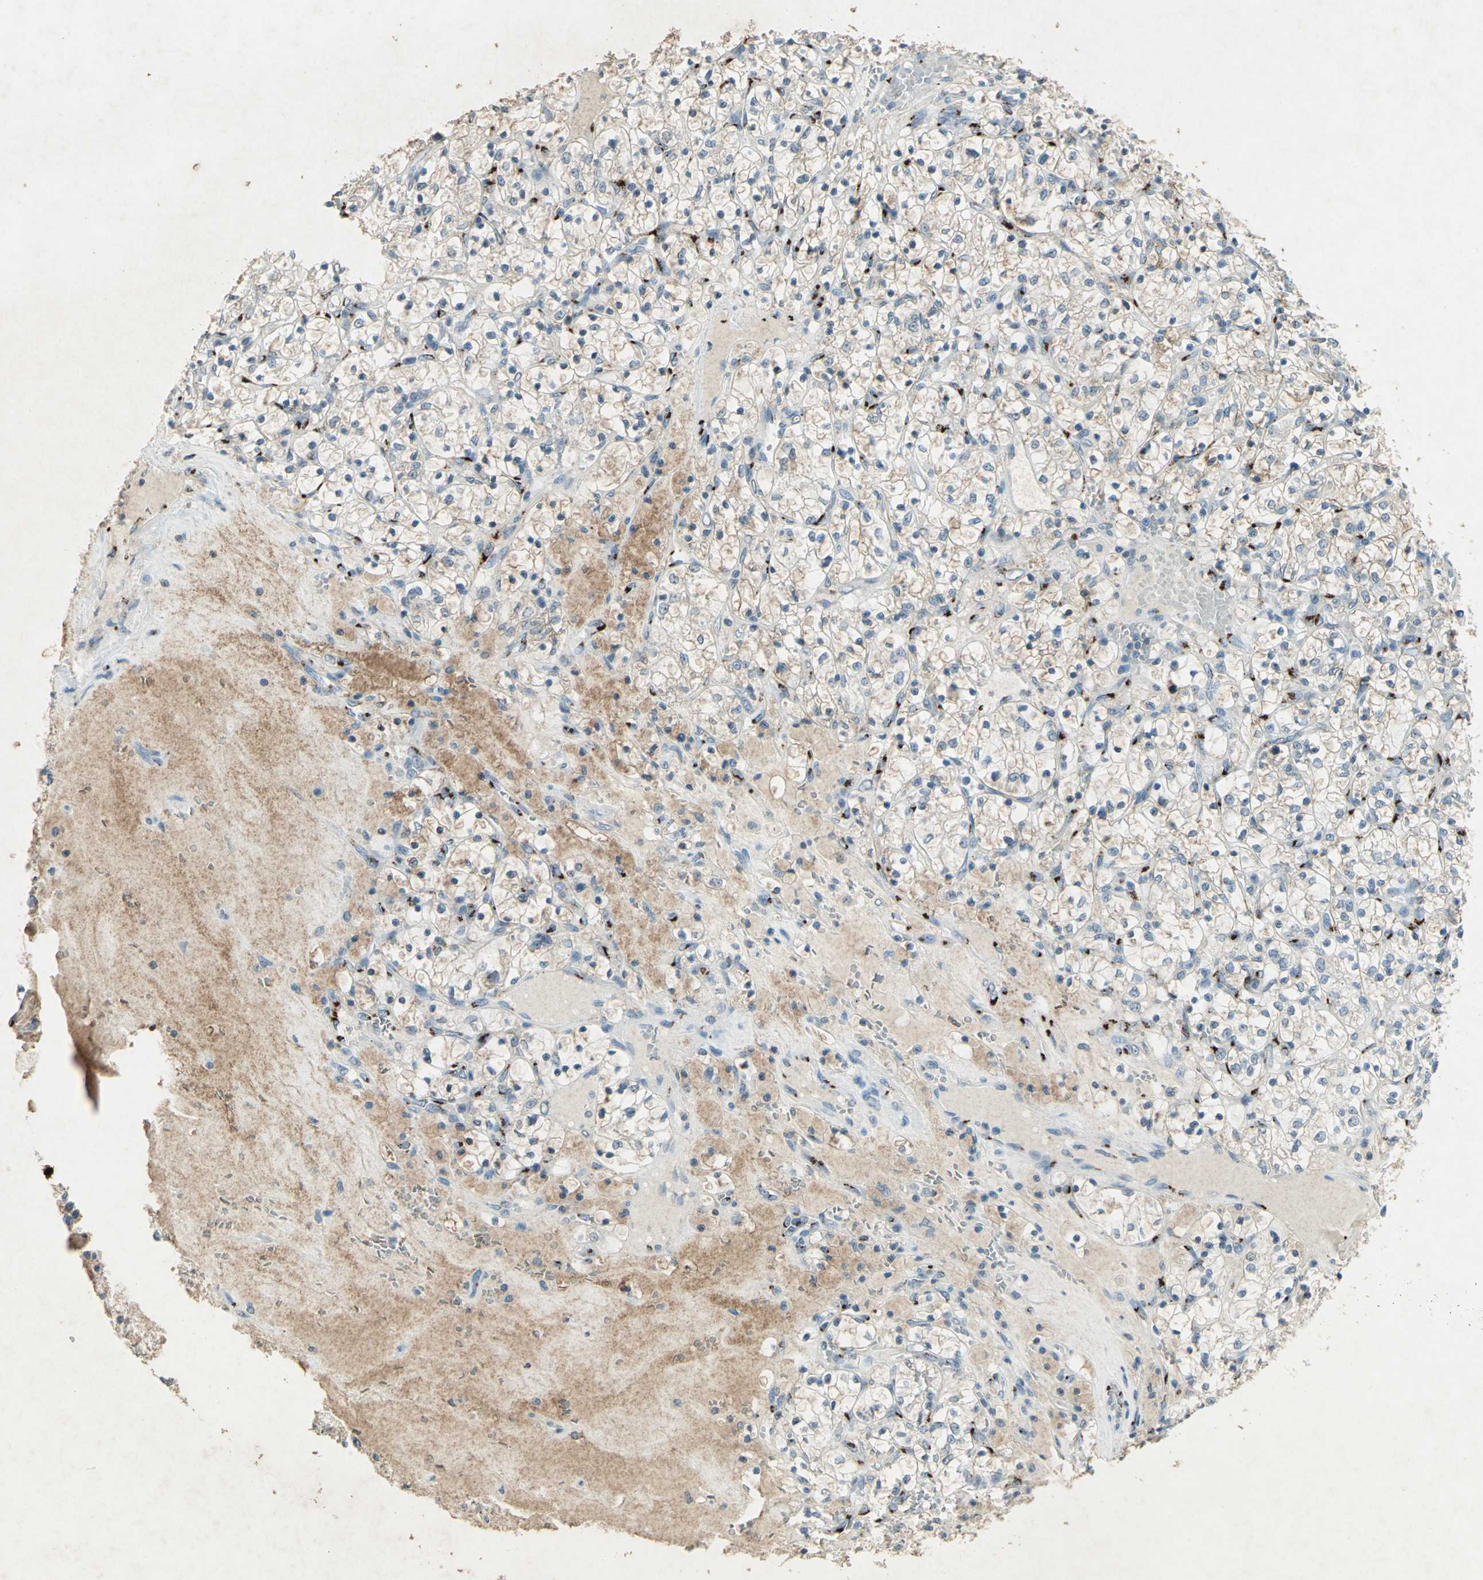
{"staining": {"intensity": "strong", "quantity": "<25%", "location": "cytoplasmic/membranous"}, "tissue": "renal cancer", "cell_type": "Tumor cells", "image_type": "cancer", "snomed": [{"axis": "morphology", "description": "Adenocarcinoma, NOS"}, {"axis": "topography", "description": "Kidney"}], "caption": "Renal cancer stained for a protein (brown) exhibits strong cytoplasmic/membranous positive positivity in approximately <25% of tumor cells.", "gene": "CAMK2B", "patient": {"sex": "female", "age": 69}}